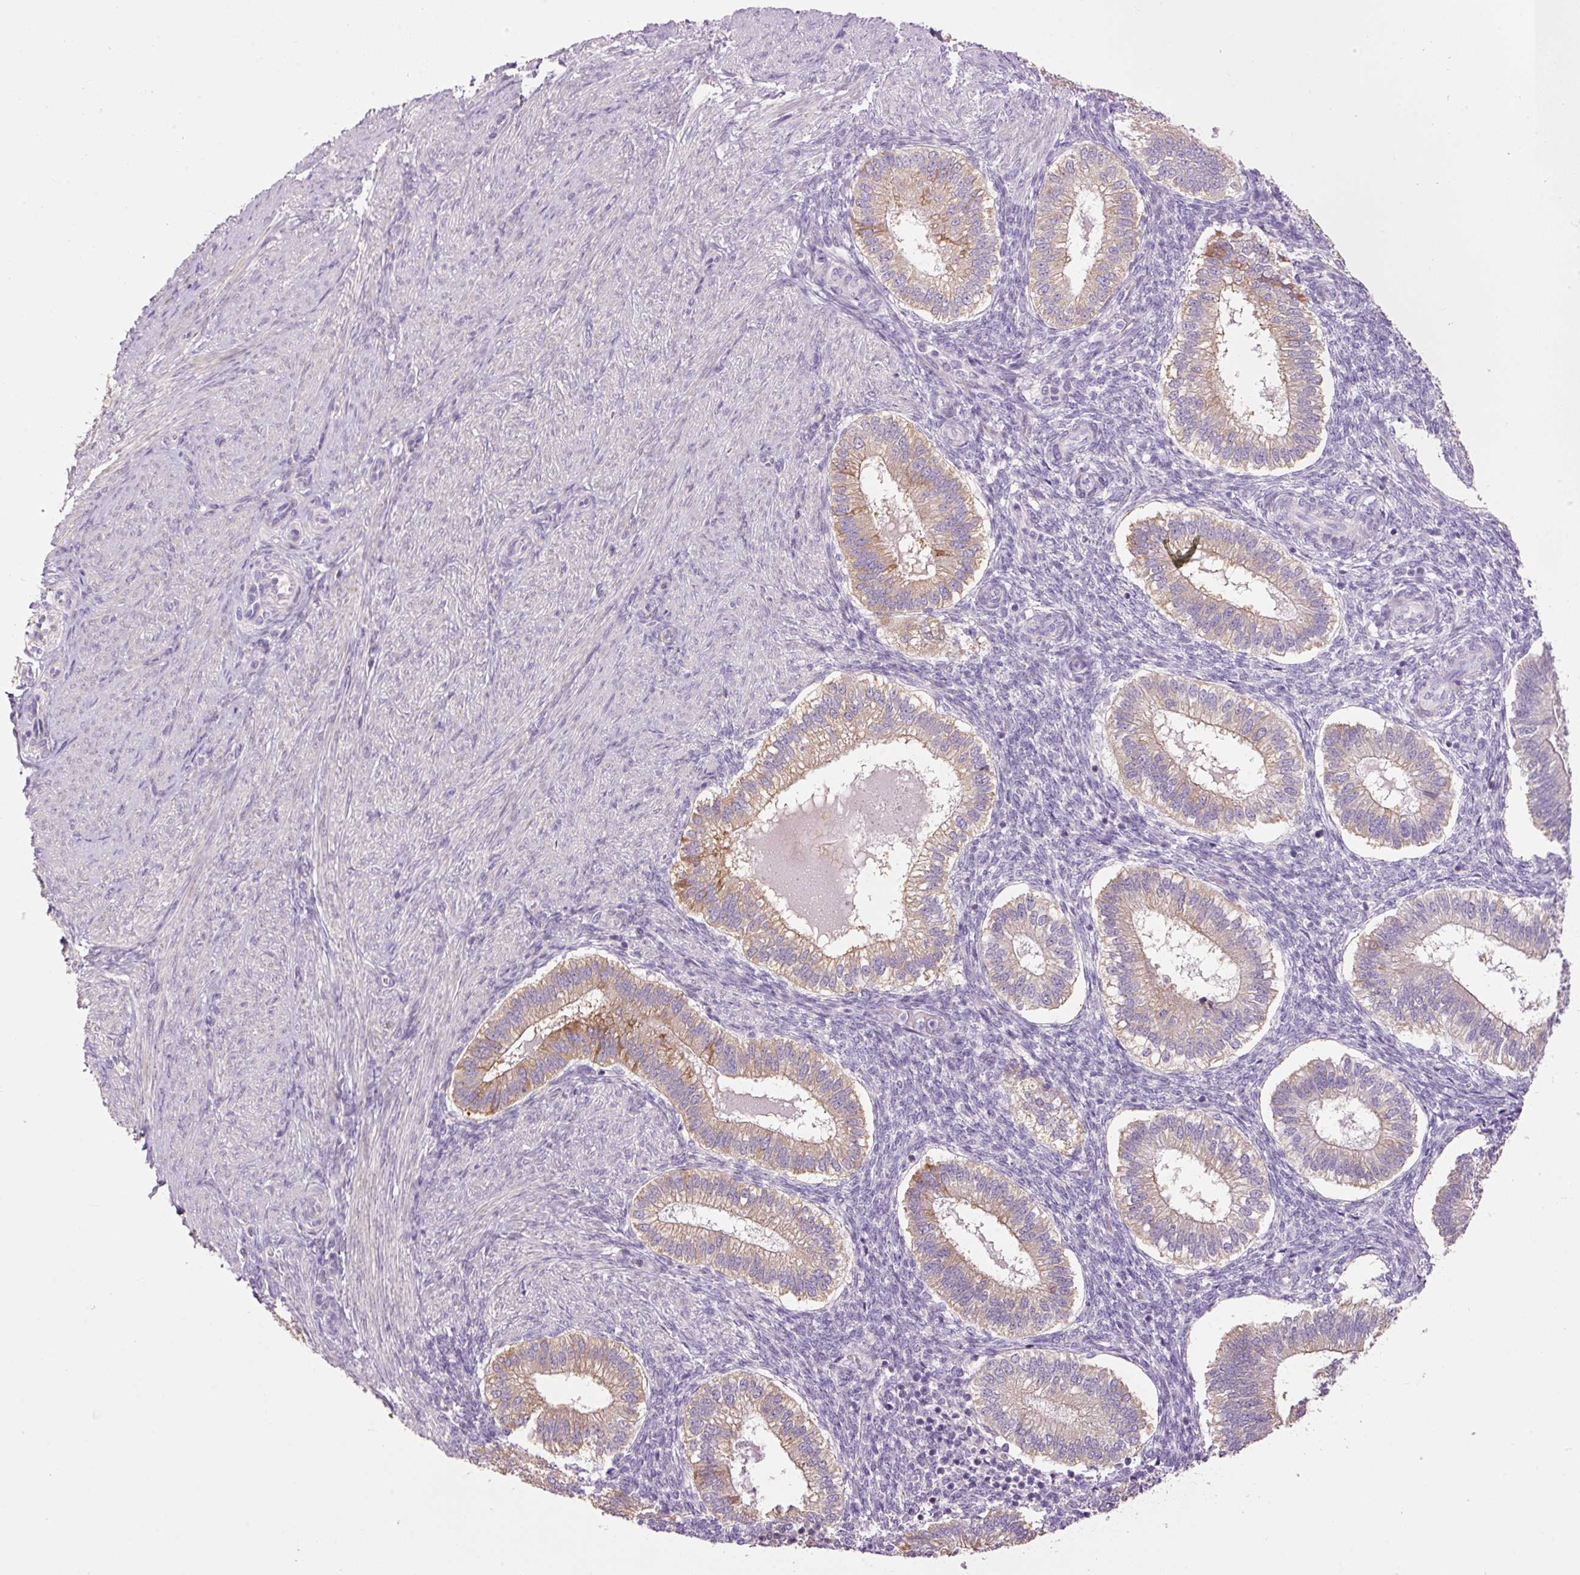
{"staining": {"intensity": "negative", "quantity": "none", "location": "none"}, "tissue": "endometrium", "cell_type": "Cells in endometrial stroma", "image_type": "normal", "snomed": [{"axis": "morphology", "description": "Normal tissue, NOS"}, {"axis": "topography", "description": "Endometrium"}], "caption": "DAB immunohistochemical staining of unremarkable human endometrium exhibits no significant positivity in cells in endometrial stroma. (Stains: DAB IHC with hematoxylin counter stain, Microscopy: brightfield microscopy at high magnification).", "gene": "HAX1", "patient": {"sex": "female", "age": 25}}